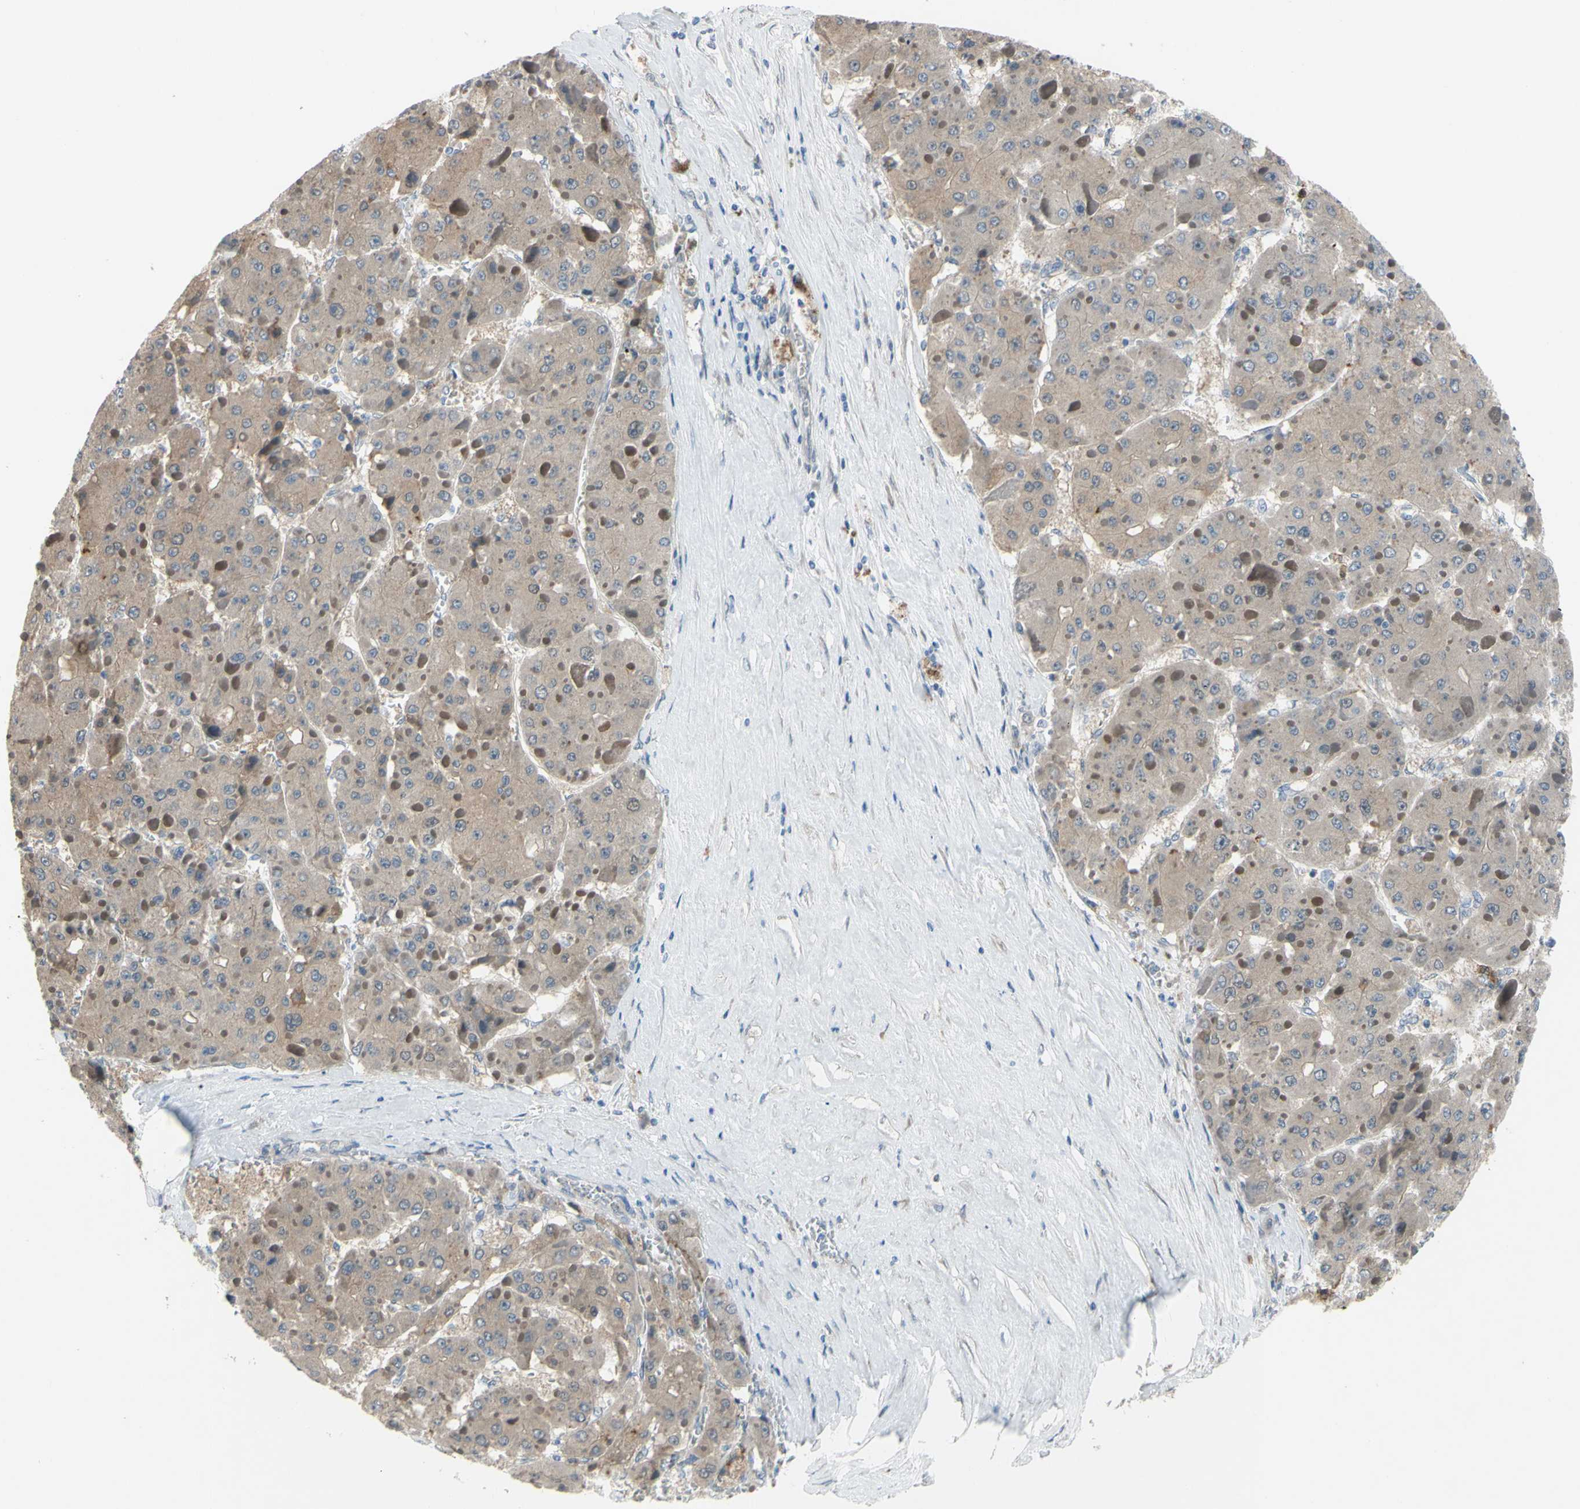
{"staining": {"intensity": "weak", "quantity": ">75%", "location": "cytoplasmic/membranous"}, "tissue": "liver cancer", "cell_type": "Tumor cells", "image_type": "cancer", "snomed": [{"axis": "morphology", "description": "Carcinoma, Hepatocellular, NOS"}, {"axis": "topography", "description": "Liver"}], "caption": "Weak cytoplasmic/membranous protein expression is appreciated in about >75% of tumor cells in liver hepatocellular carcinoma.", "gene": "GRAMD2B", "patient": {"sex": "female", "age": 73}}